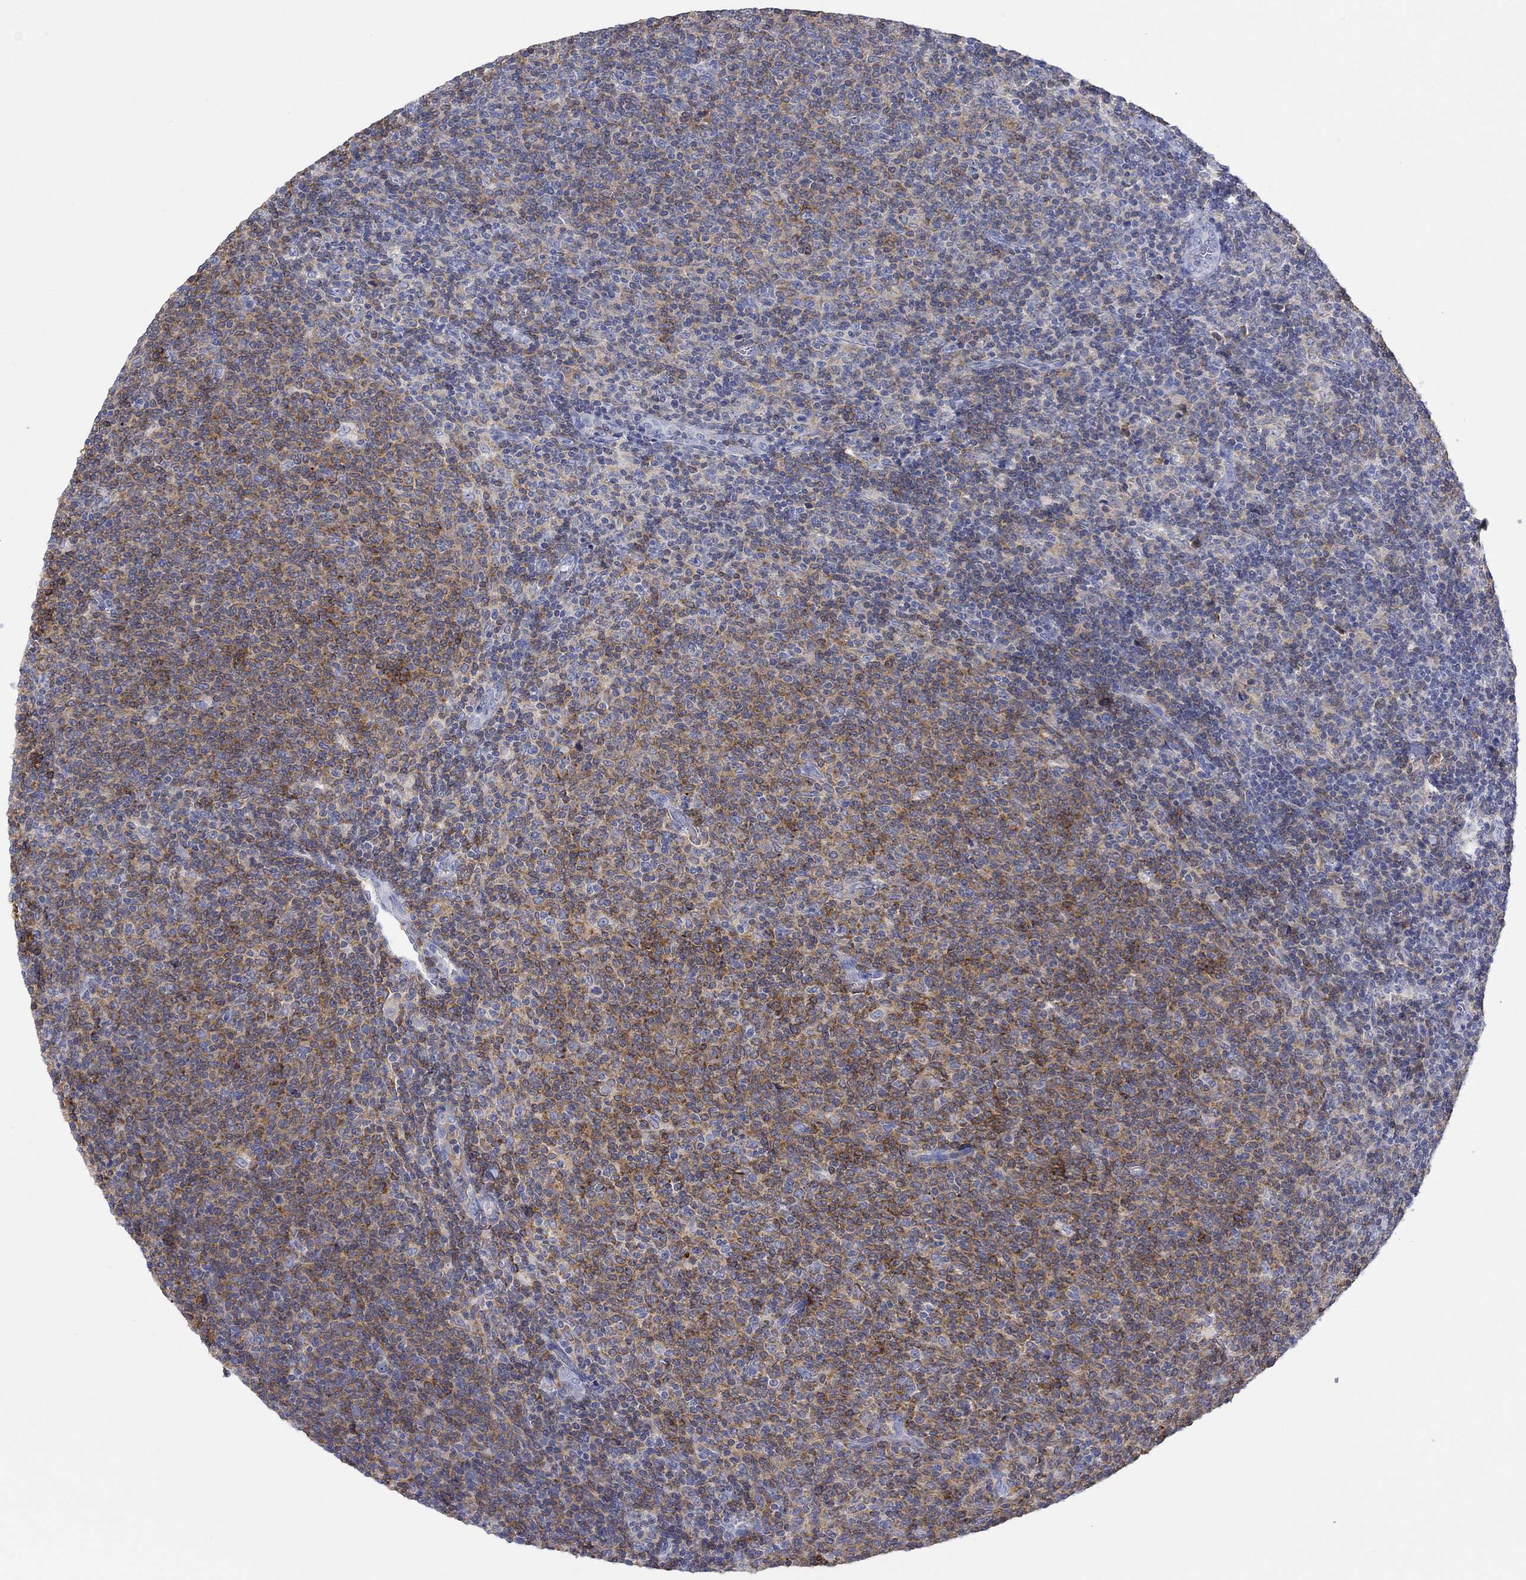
{"staining": {"intensity": "moderate", "quantity": "25%-75%", "location": "cytoplasmic/membranous"}, "tissue": "lymphoma", "cell_type": "Tumor cells", "image_type": "cancer", "snomed": [{"axis": "morphology", "description": "Malignant lymphoma, non-Hodgkin's type, Low grade"}, {"axis": "topography", "description": "Lymph node"}], "caption": "Human low-grade malignant lymphoma, non-Hodgkin's type stained with a protein marker exhibits moderate staining in tumor cells.", "gene": "GCM1", "patient": {"sex": "male", "age": 52}}